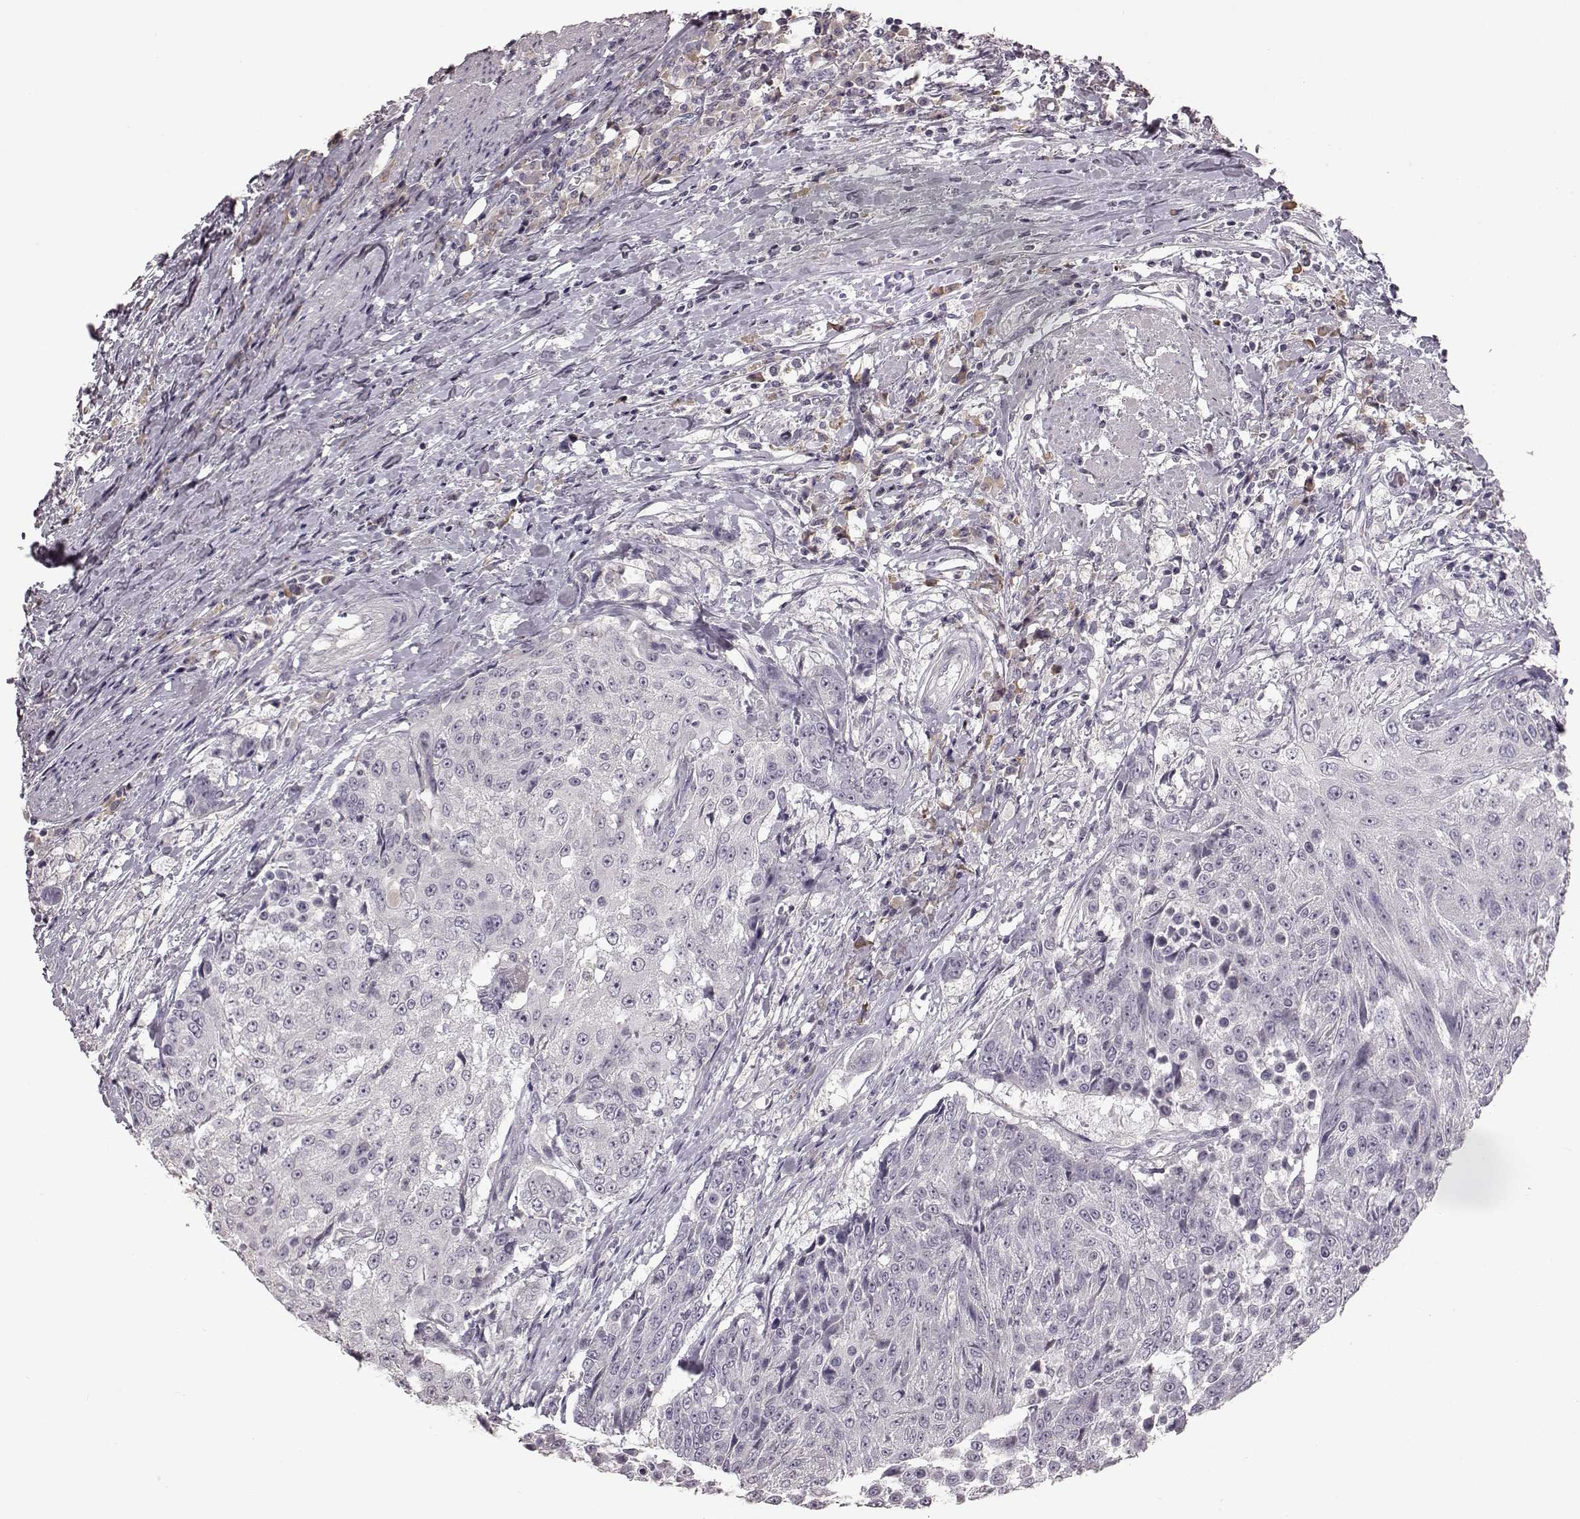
{"staining": {"intensity": "negative", "quantity": "none", "location": "none"}, "tissue": "urothelial cancer", "cell_type": "Tumor cells", "image_type": "cancer", "snomed": [{"axis": "morphology", "description": "Urothelial carcinoma, High grade"}, {"axis": "topography", "description": "Urinary bladder"}], "caption": "Human high-grade urothelial carcinoma stained for a protein using IHC demonstrates no positivity in tumor cells.", "gene": "MIA", "patient": {"sex": "female", "age": 63}}